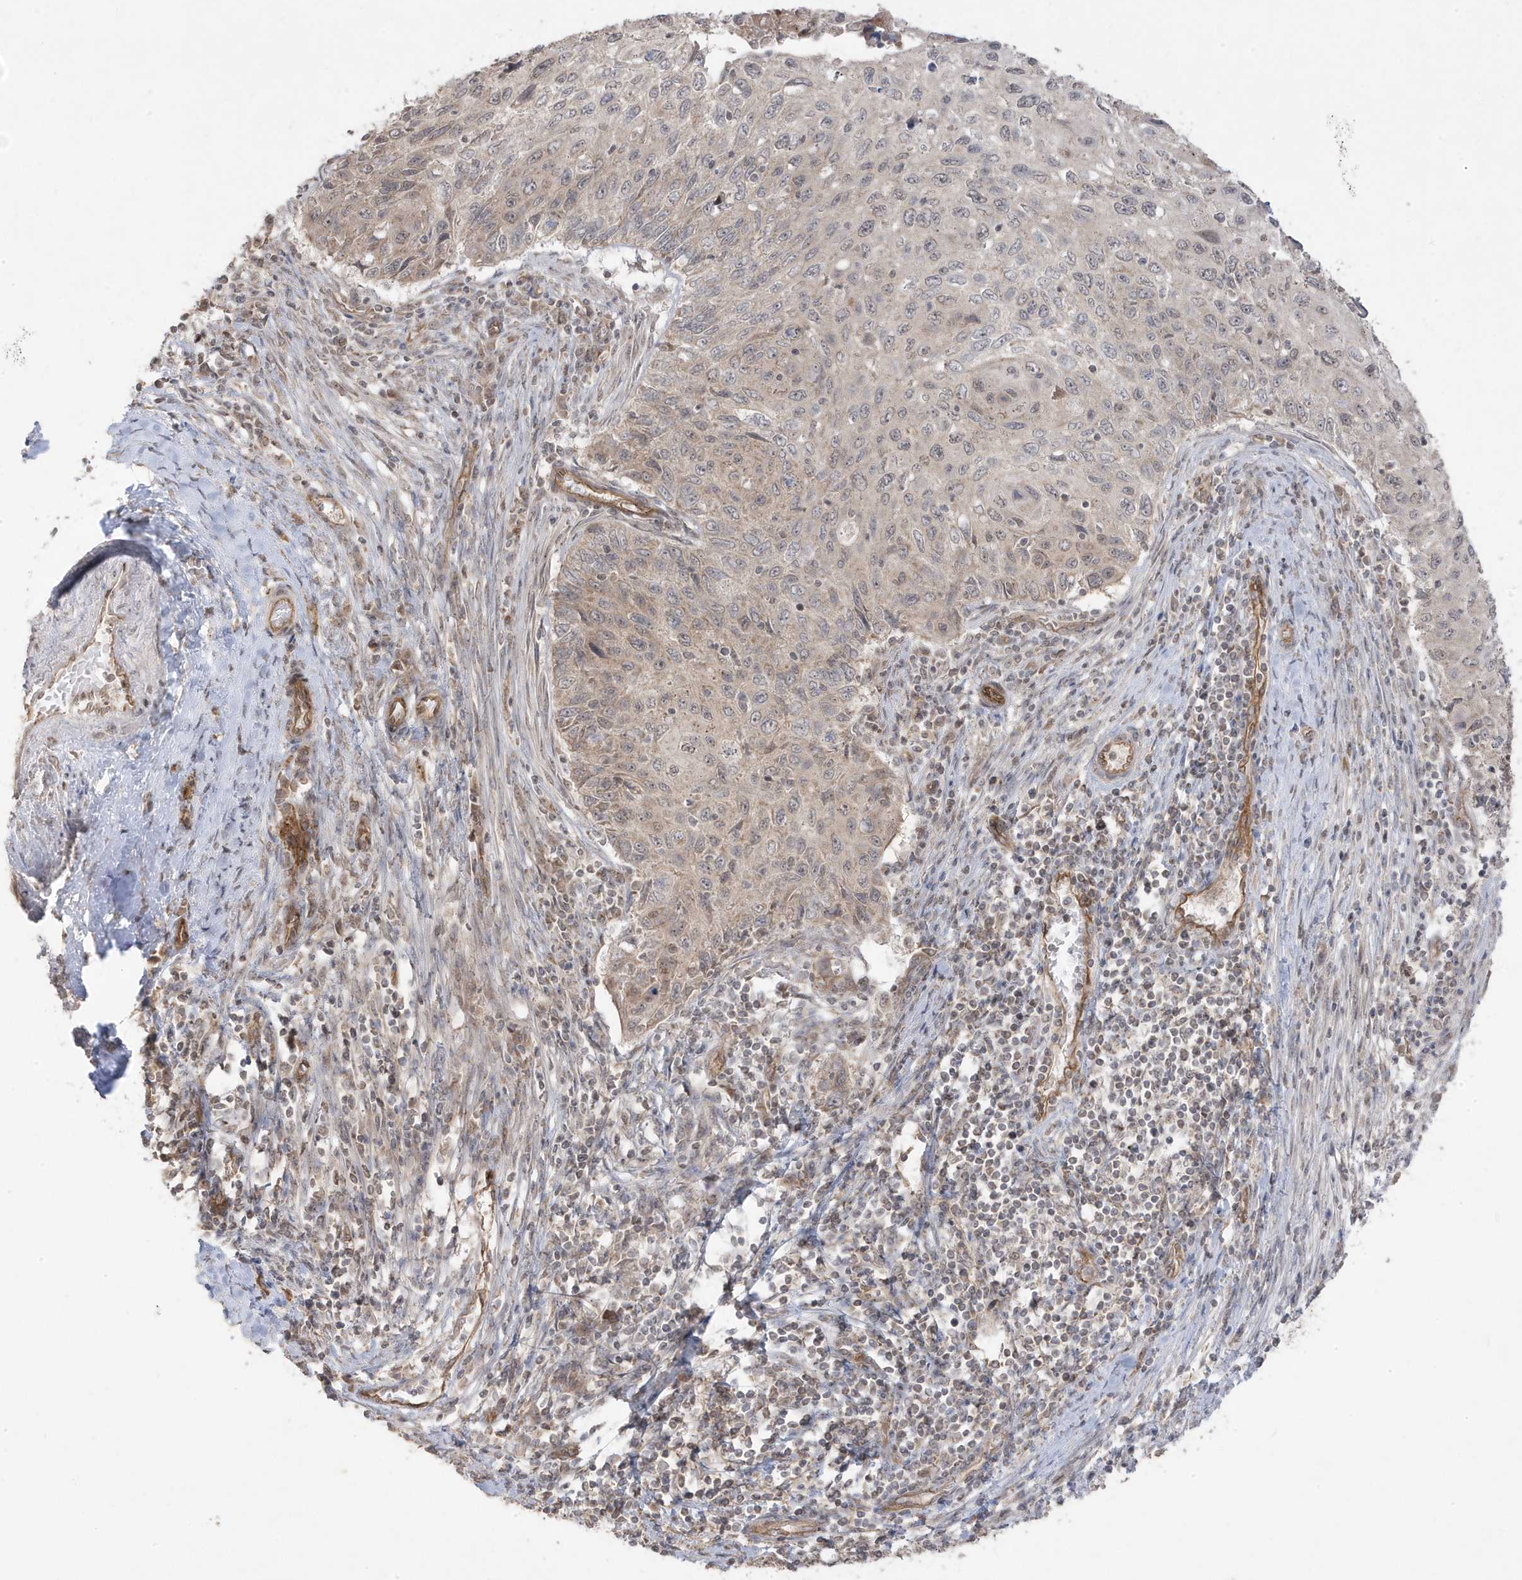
{"staining": {"intensity": "weak", "quantity": "<25%", "location": "cytoplasmic/membranous"}, "tissue": "cervical cancer", "cell_type": "Tumor cells", "image_type": "cancer", "snomed": [{"axis": "morphology", "description": "Squamous cell carcinoma, NOS"}, {"axis": "topography", "description": "Cervix"}], "caption": "Tumor cells show no significant protein positivity in squamous cell carcinoma (cervical). Brightfield microscopy of IHC stained with DAB (3,3'-diaminobenzidine) (brown) and hematoxylin (blue), captured at high magnification.", "gene": "DNAJC12", "patient": {"sex": "female", "age": 70}}